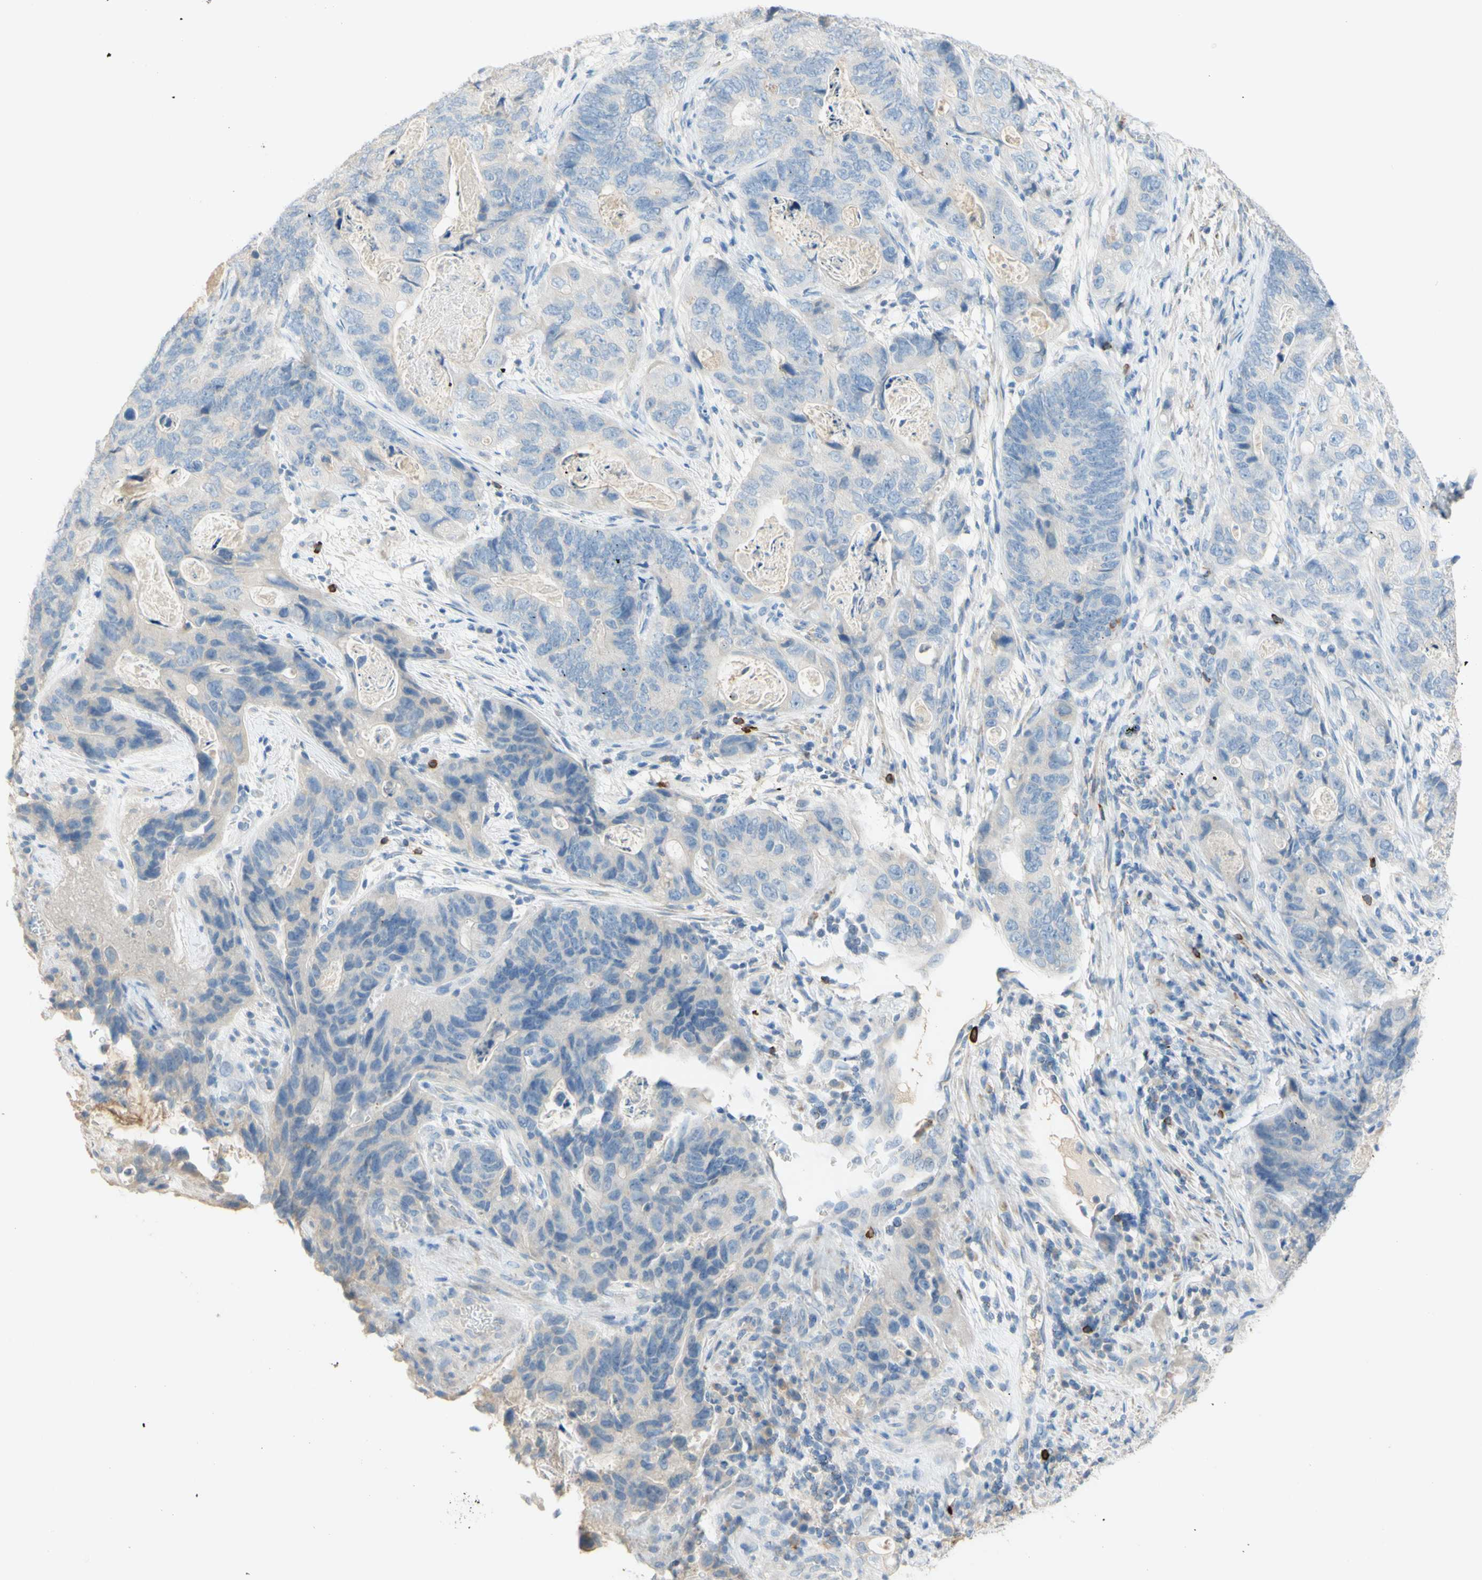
{"staining": {"intensity": "negative", "quantity": "none", "location": "none"}, "tissue": "stomach cancer", "cell_type": "Tumor cells", "image_type": "cancer", "snomed": [{"axis": "morphology", "description": "Adenocarcinoma, NOS"}, {"axis": "topography", "description": "Stomach"}], "caption": "IHC micrograph of human stomach cancer stained for a protein (brown), which demonstrates no staining in tumor cells.", "gene": "PACSIN1", "patient": {"sex": "female", "age": 89}}